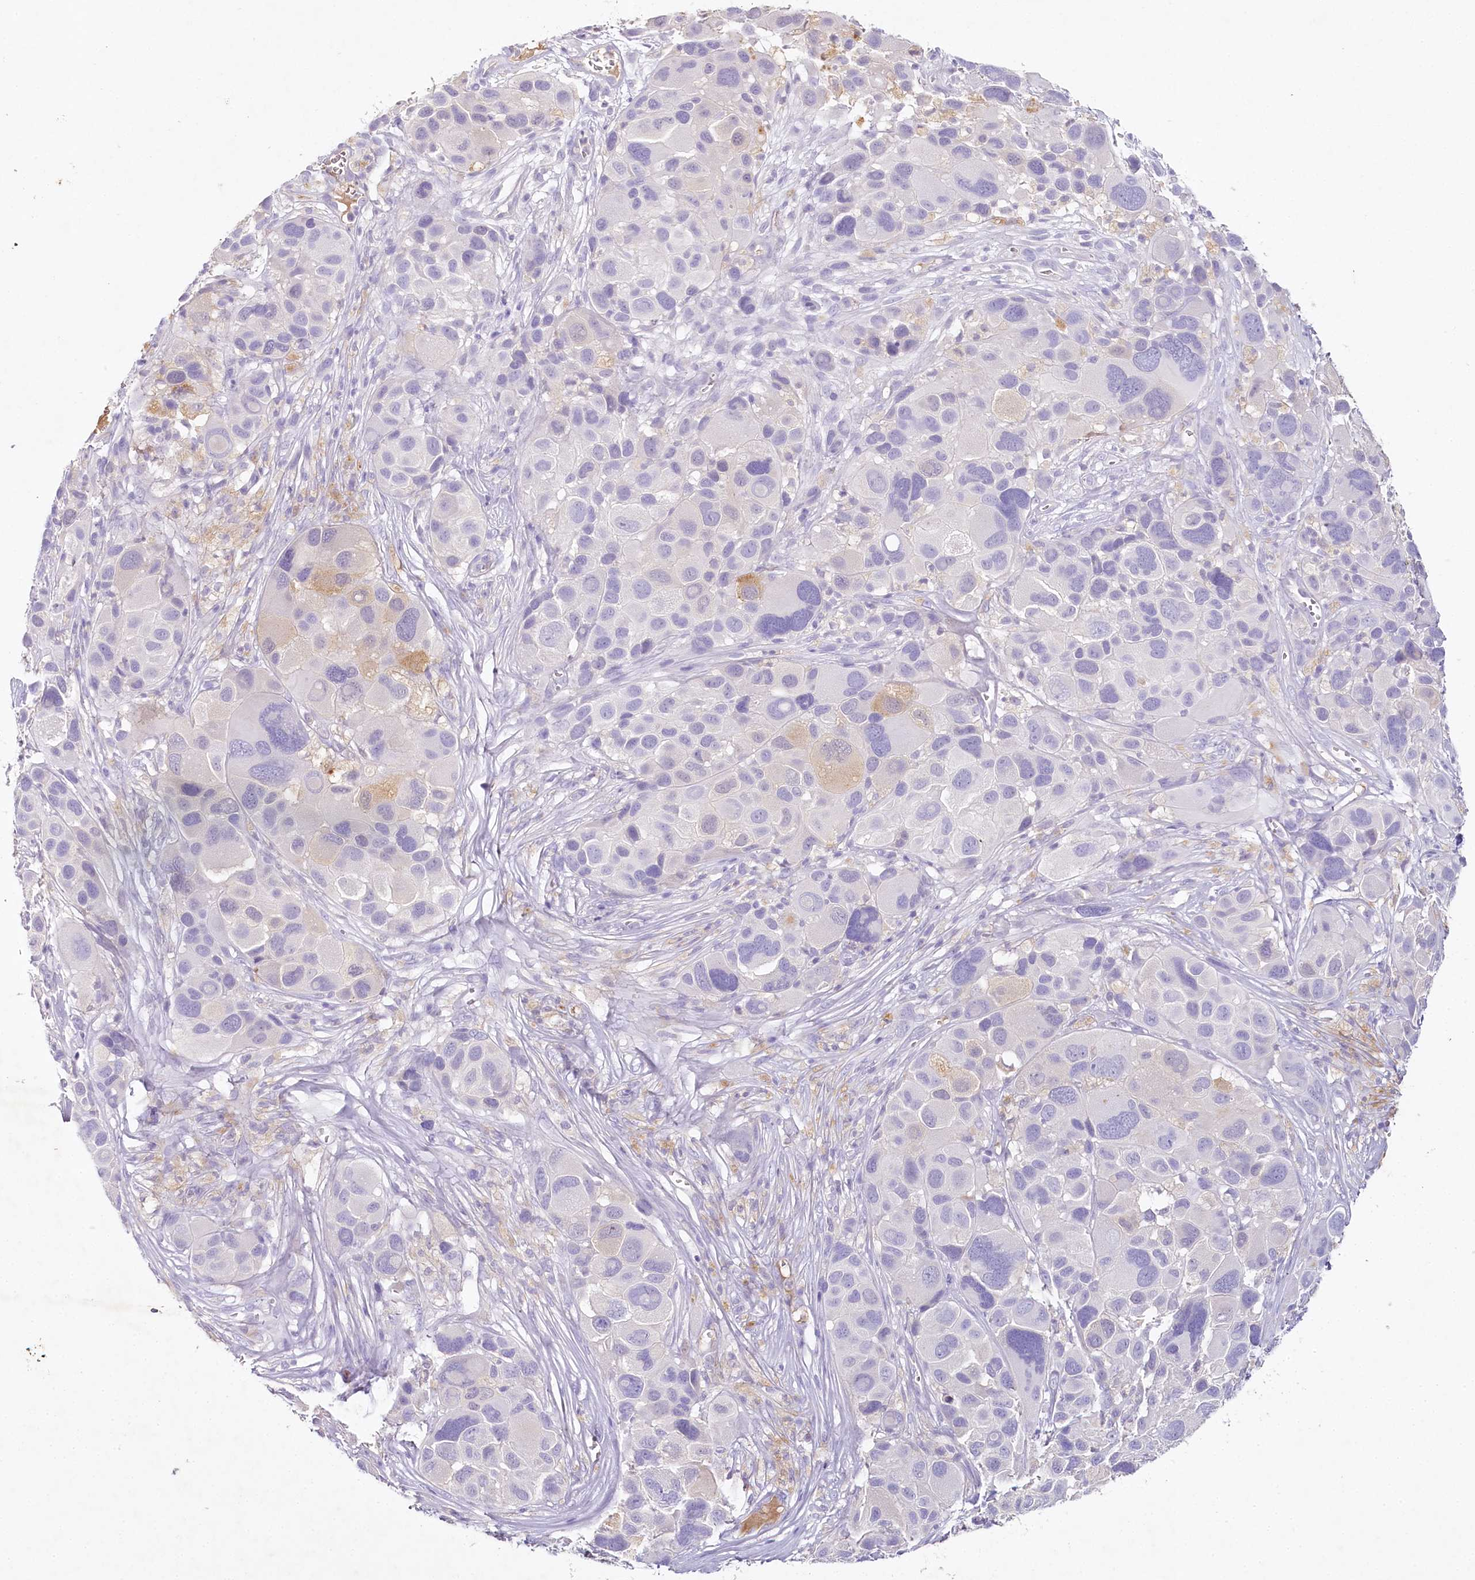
{"staining": {"intensity": "moderate", "quantity": "<25%", "location": "cytoplasmic/membranous"}, "tissue": "melanoma", "cell_type": "Tumor cells", "image_type": "cancer", "snomed": [{"axis": "morphology", "description": "Malignant melanoma, NOS"}, {"axis": "topography", "description": "Skin of trunk"}], "caption": "Malignant melanoma stained for a protein demonstrates moderate cytoplasmic/membranous positivity in tumor cells.", "gene": "HPD", "patient": {"sex": "male", "age": 71}}